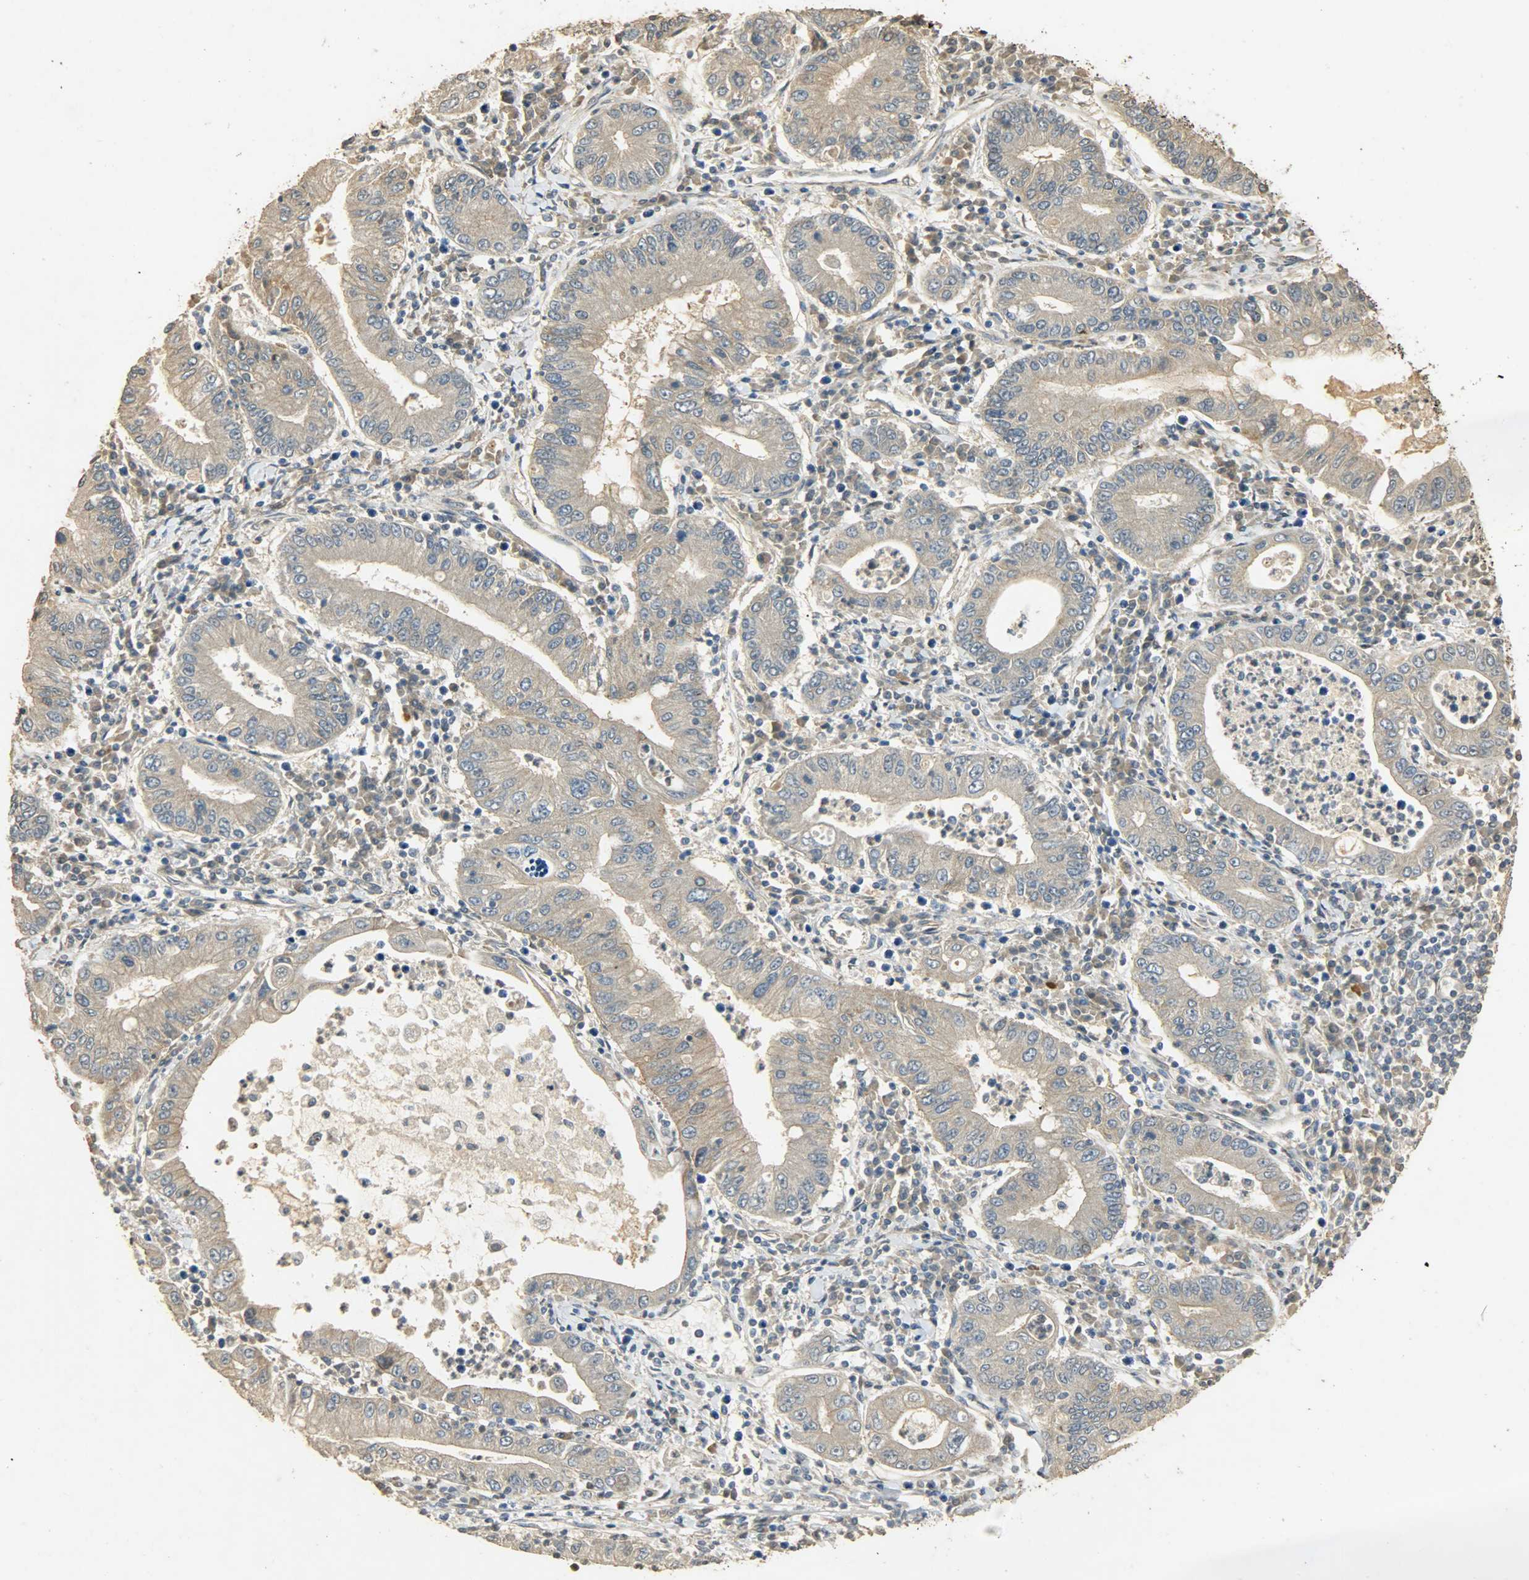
{"staining": {"intensity": "weak", "quantity": ">75%", "location": "cytoplasmic/membranous"}, "tissue": "stomach cancer", "cell_type": "Tumor cells", "image_type": "cancer", "snomed": [{"axis": "morphology", "description": "Normal tissue, NOS"}, {"axis": "morphology", "description": "Adenocarcinoma, NOS"}, {"axis": "topography", "description": "Esophagus"}, {"axis": "topography", "description": "Stomach, upper"}, {"axis": "topography", "description": "Peripheral nerve tissue"}], "caption": "Weak cytoplasmic/membranous protein expression is seen in about >75% of tumor cells in stomach cancer. (brown staining indicates protein expression, while blue staining denotes nuclei).", "gene": "ATP2B1", "patient": {"sex": "male", "age": 62}}